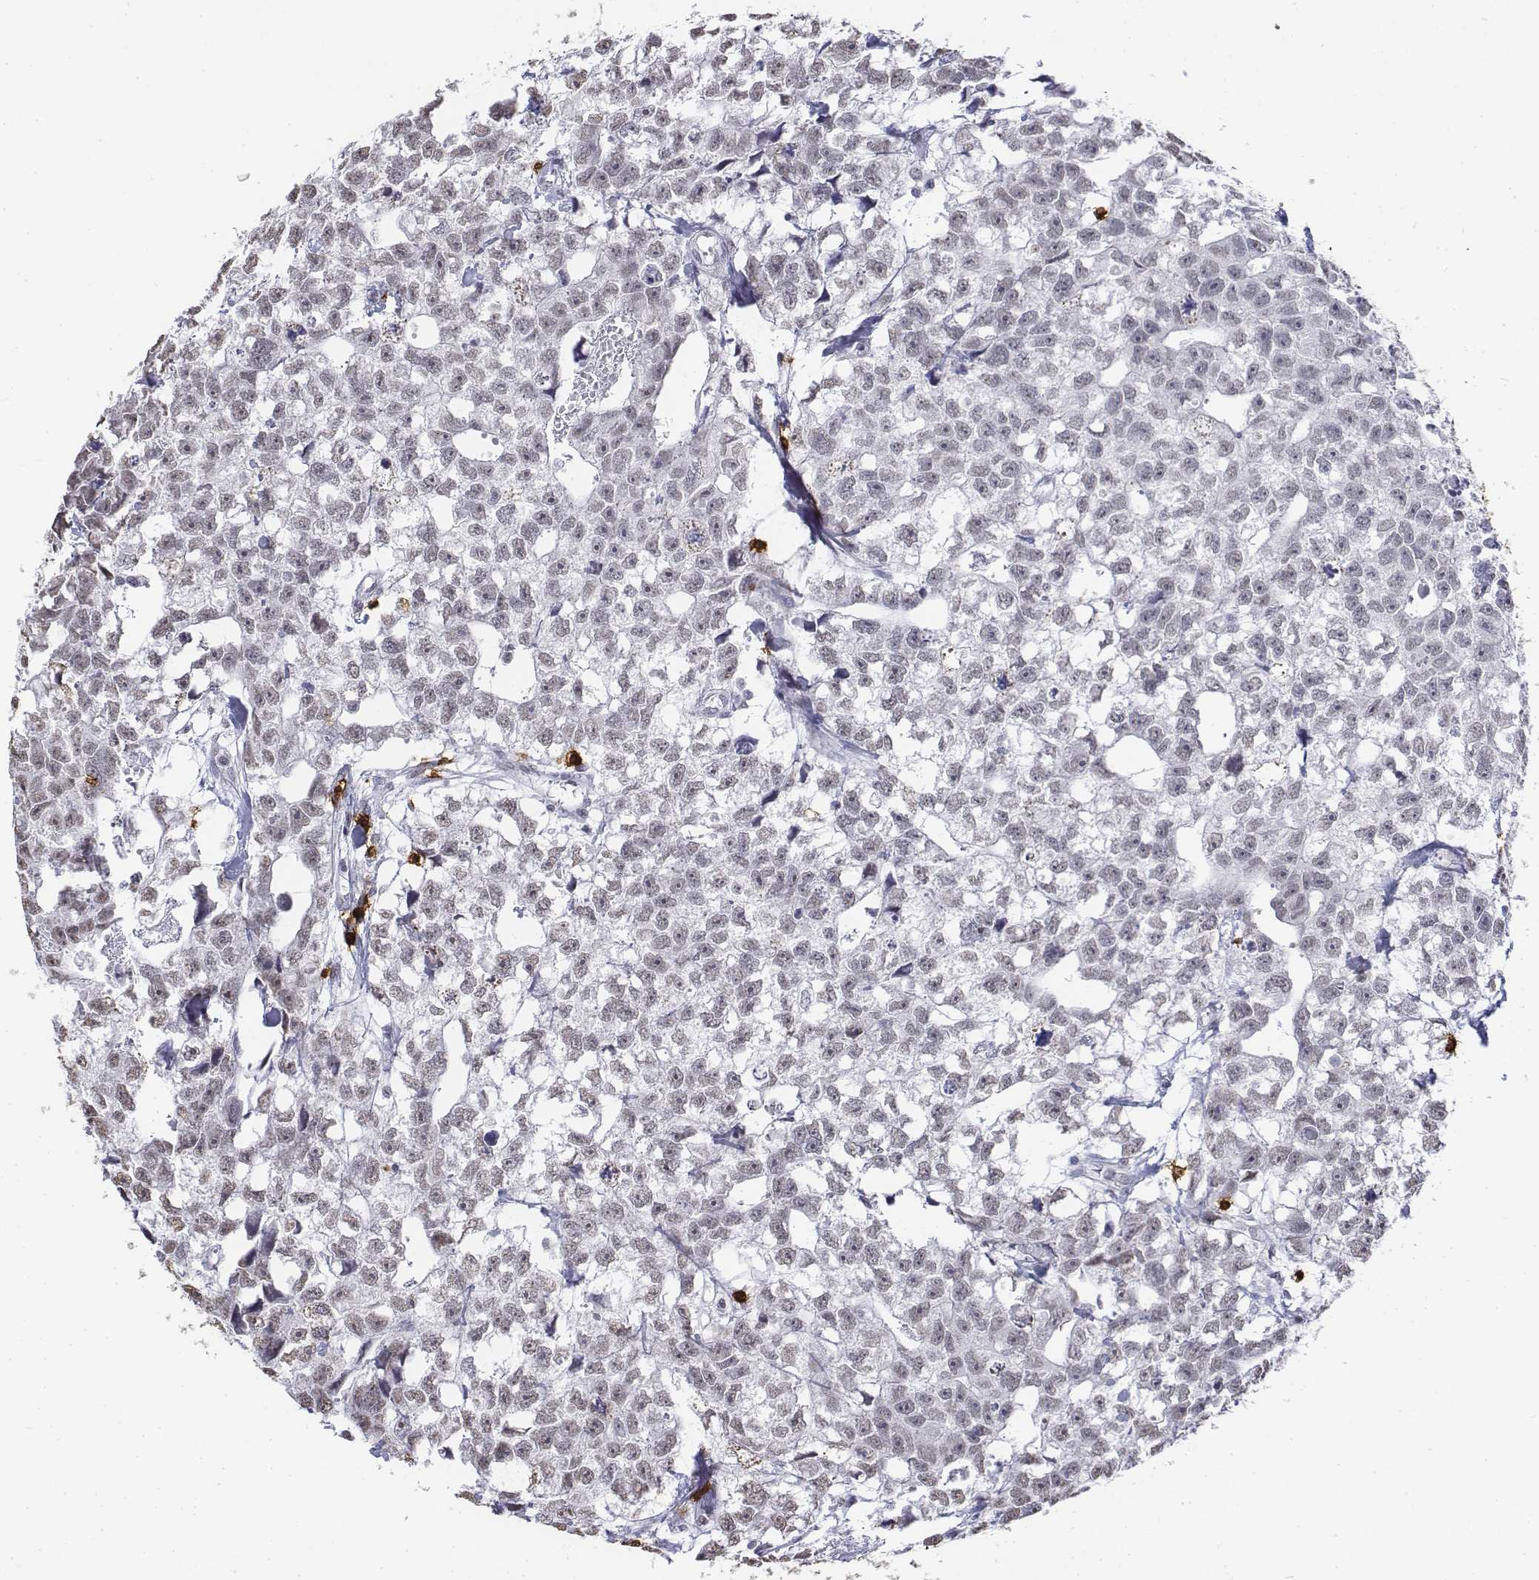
{"staining": {"intensity": "negative", "quantity": "none", "location": "none"}, "tissue": "testis cancer", "cell_type": "Tumor cells", "image_type": "cancer", "snomed": [{"axis": "morphology", "description": "Carcinoma, Embryonal, NOS"}, {"axis": "morphology", "description": "Teratoma, malignant, NOS"}, {"axis": "topography", "description": "Testis"}], "caption": "The immunohistochemistry (IHC) histopathology image has no significant positivity in tumor cells of testis cancer (embryonal carcinoma) tissue.", "gene": "CD3E", "patient": {"sex": "male", "age": 44}}